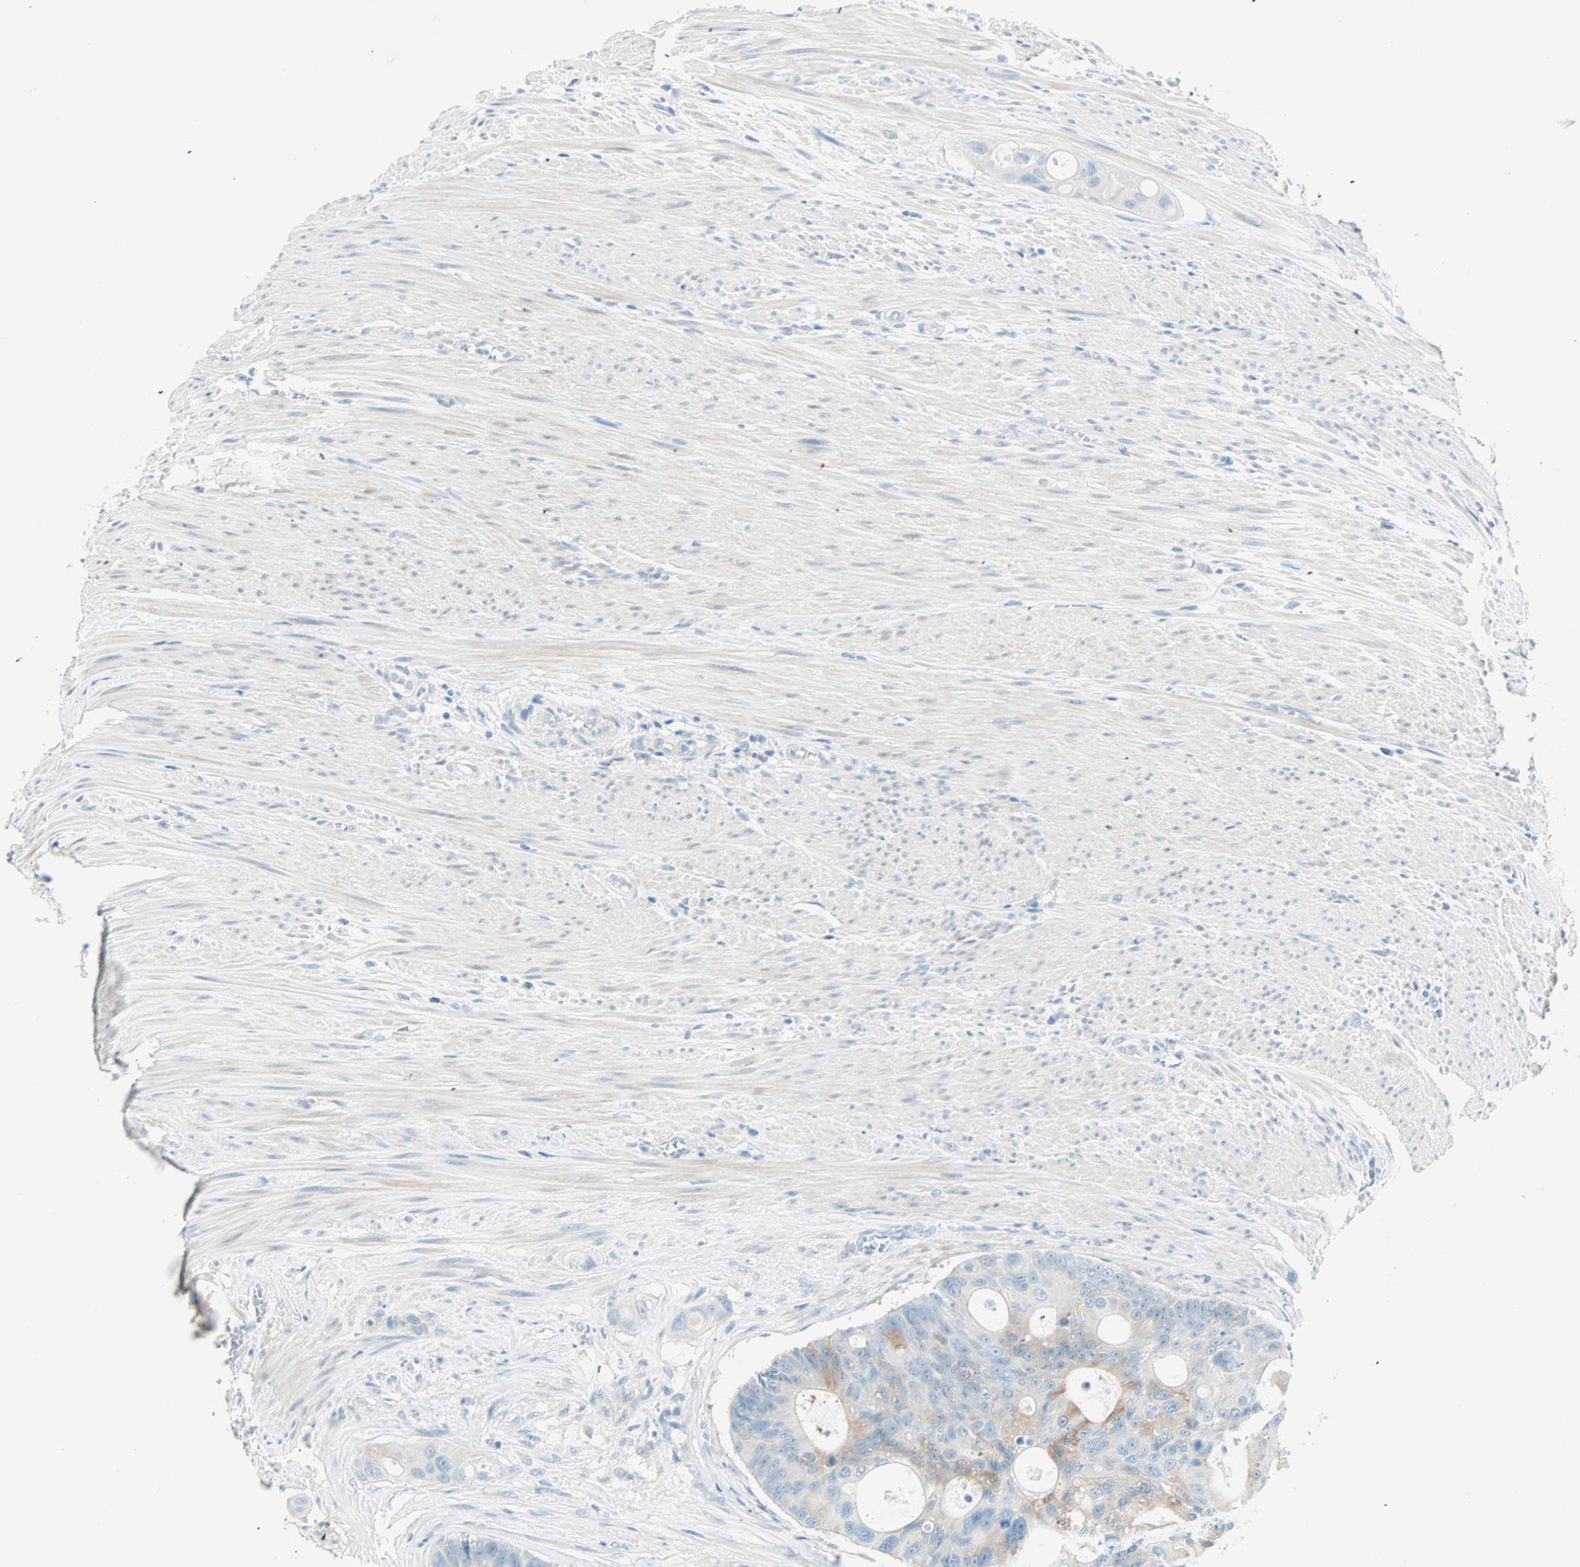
{"staining": {"intensity": "moderate", "quantity": "<25%", "location": "cytoplasmic/membranous"}, "tissue": "colorectal cancer", "cell_type": "Tumor cells", "image_type": "cancer", "snomed": [{"axis": "morphology", "description": "Adenocarcinoma, NOS"}, {"axis": "topography", "description": "Colon"}], "caption": "Immunohistochemical staining of human colorectal adenocarcinoma reveals low levels of moderate cytoplasmic/membranous protein positivity in about <25% of tumor cells.", "gene": "ATF6", "patient": {"sex": "female", "age": 57}}